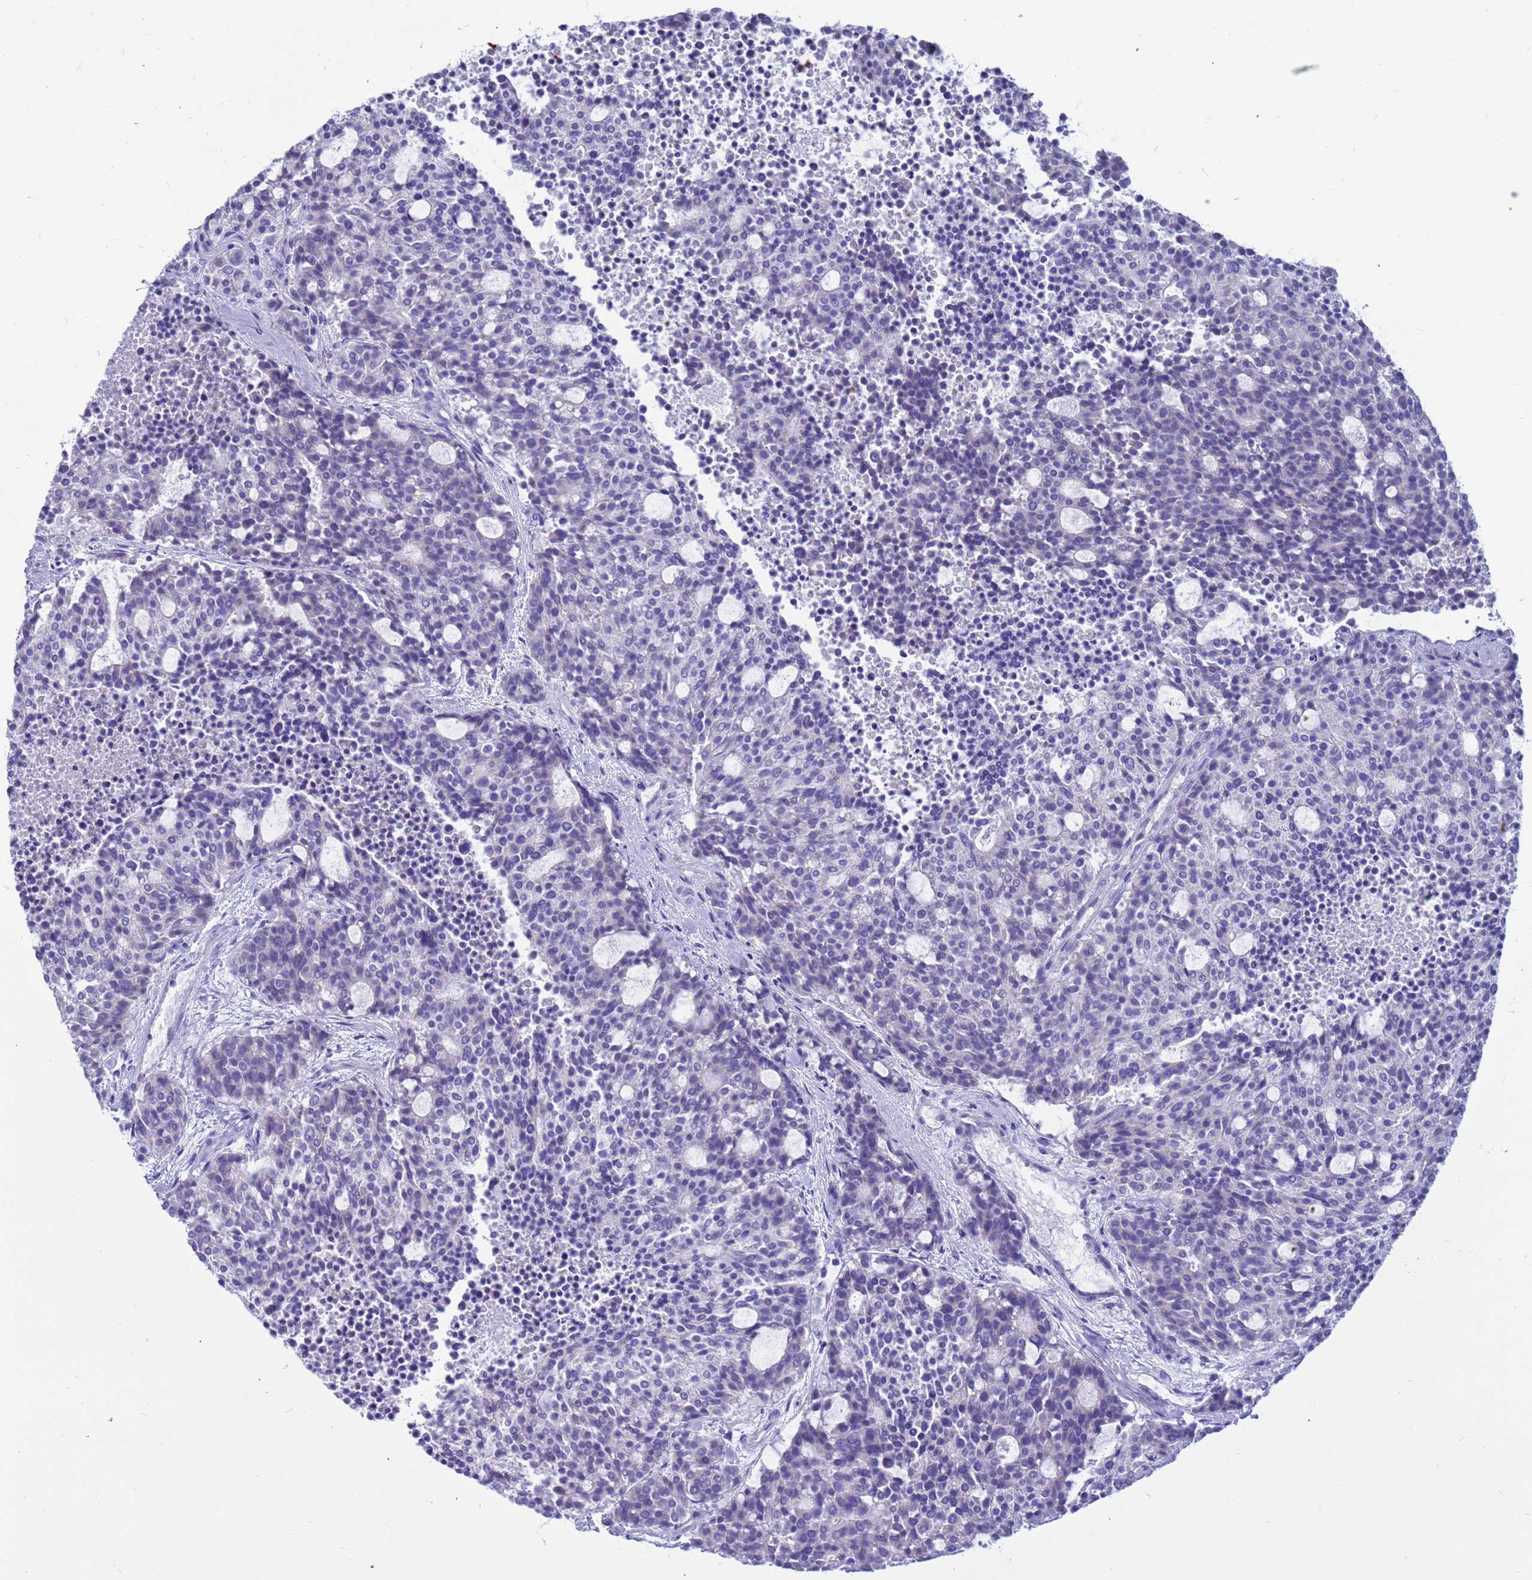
{"staining": {"intensity": "negative", "quantity": "none", "location": "none"}, "tissue": "carcinoid", "cell_type": "Tumor cells", "image_type": "cancer", "snomed": [{"axis": "morphology", "description": "Carcinoid, malignant, NOS"}, {"axis": "topography", "description": "Pancreas"}], "caption": "Tumor cells show no significant protein positivity in carcinoid (malignant).", "gene": "PDE10A", "patient": {"sex": "female", "age": 54}}